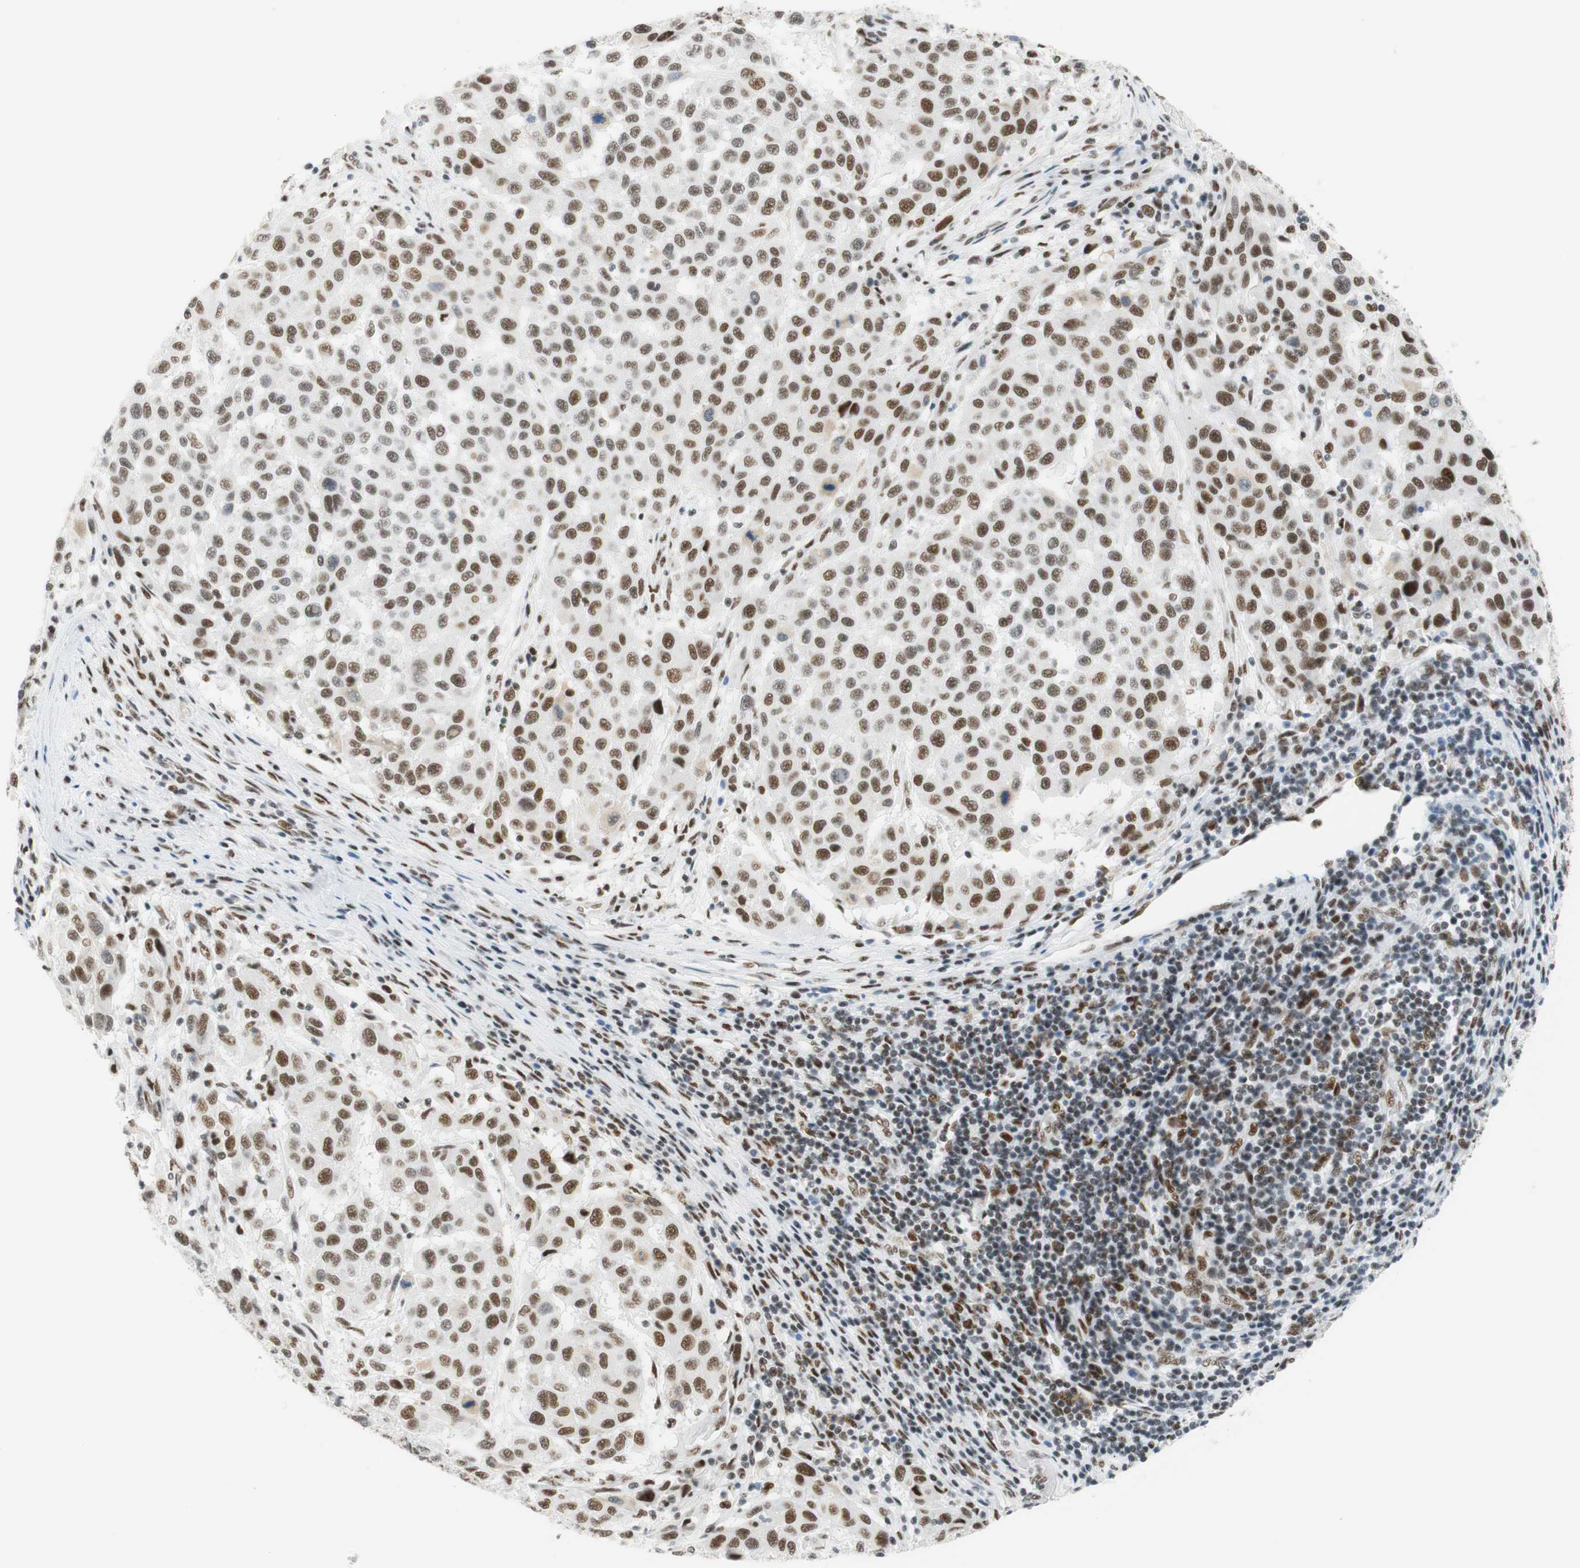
{"staining": {"intensity": "moderate", "quantity": "25%-75%", "location": "nuclear"}, "tissue": "melanoma", "cell_type": "Tumor cells", "image_type": "cancer", "snomed": [{"axis": "morphology", "description": "Malignant melanoma, Metastatic site"}, {"axis": "topography", "description": "Lymph node"}], "caption": "Melanoma tissue reveals moderate nuclear expression in about 25%-75% of tumor cells", "gene": "RNF20", "patient": {"sex": "male", "age": 61}}